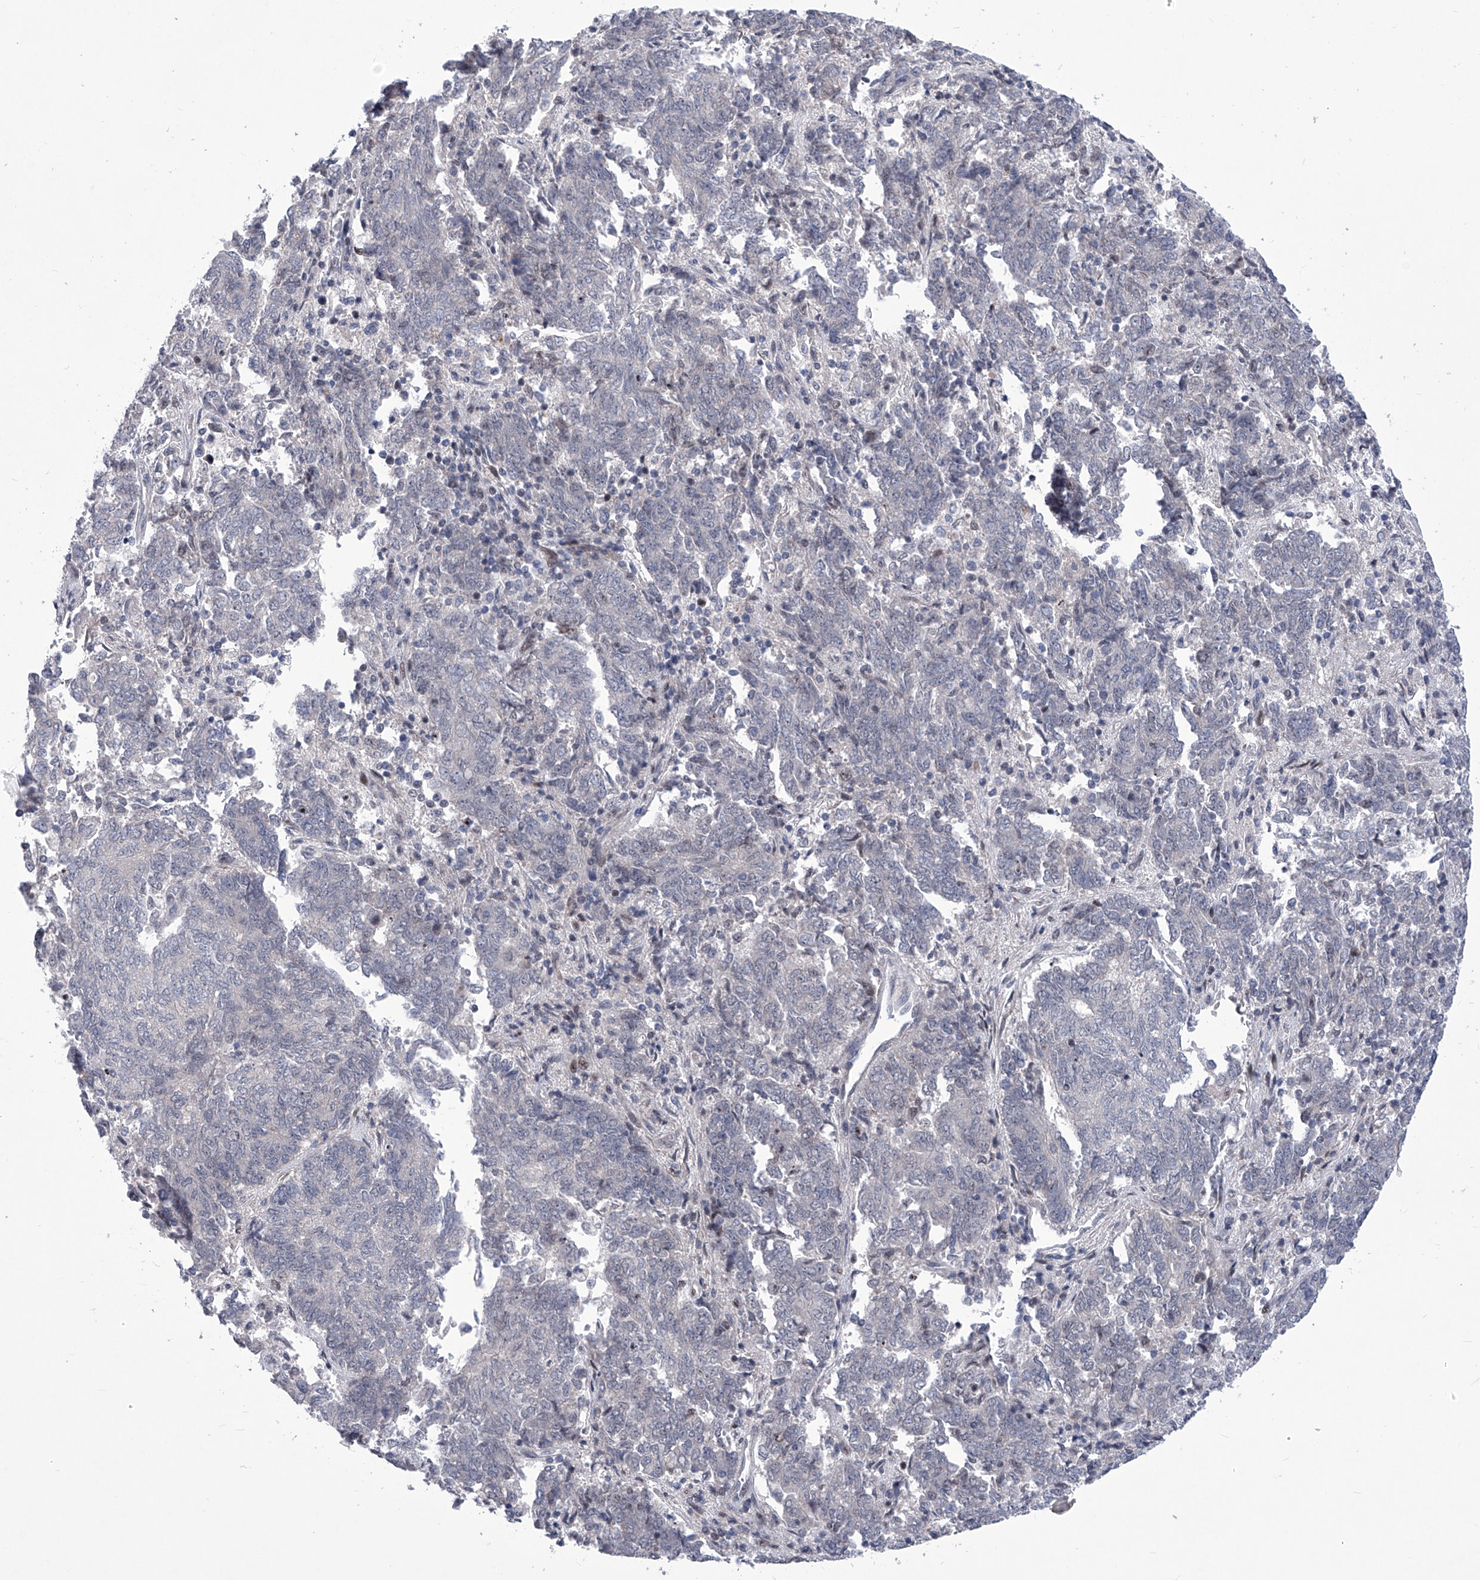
{"staining": {"intensity": "negative", "quantity": "none", "location": "none"}, "tissue": "endometrial cancer", "cell_type": "Tumor cells", "image_type": "cancer", "snomed": [{"axis": "morphology", "description": "Adenocarcinoma, NOS"}, {"axis": "topography", "description": "Endometrium"}], "caption": "Endometrial adenocarcinoma stained for a protein using IHC exhibits no positivity tumor cells.", "gene": "NUFIP1", "patient": {"sex": "female", "age": 80}}